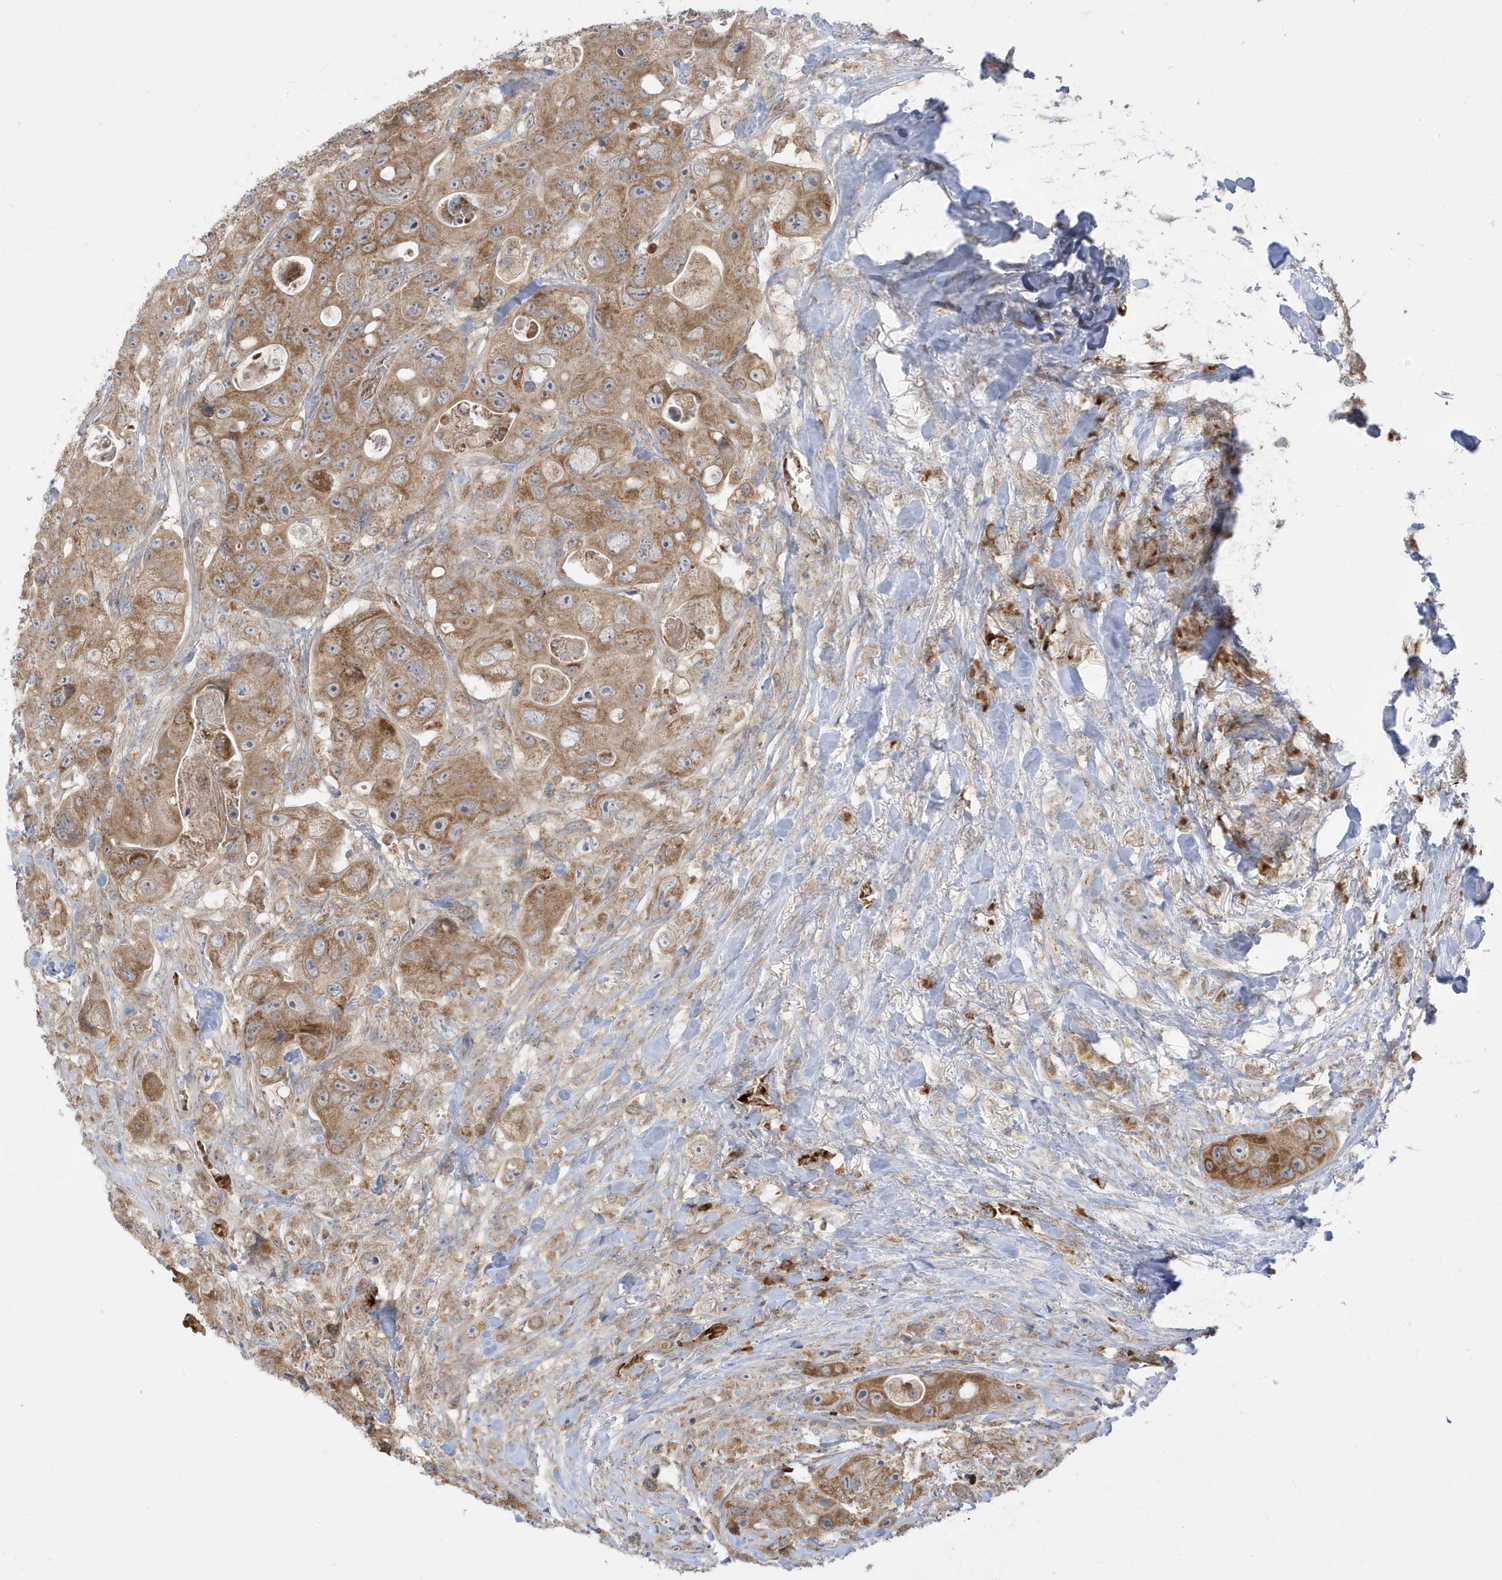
{"staining": {"intensity": "moderate", "quantity": ">75%", "location": "cytoplasmic/membranous"}, "tissue": "colorectal cancer", "cell_type": "Tumor cells", "image_type": "cancer", "snomed": [{"axis": "morphology", "description": "Adenocarcinoma, NOS"}, {"axis": "topography", "description": "Colon"}], "caption": "Immunohistochemical staining of human colorectal adenocarcinoma demonstrates moderate cytoplasmic/membranous protein staining in approximately >75% of tumor cells.", "gene": "NPPC", "patient": {"sex": "female", "age": 46}}